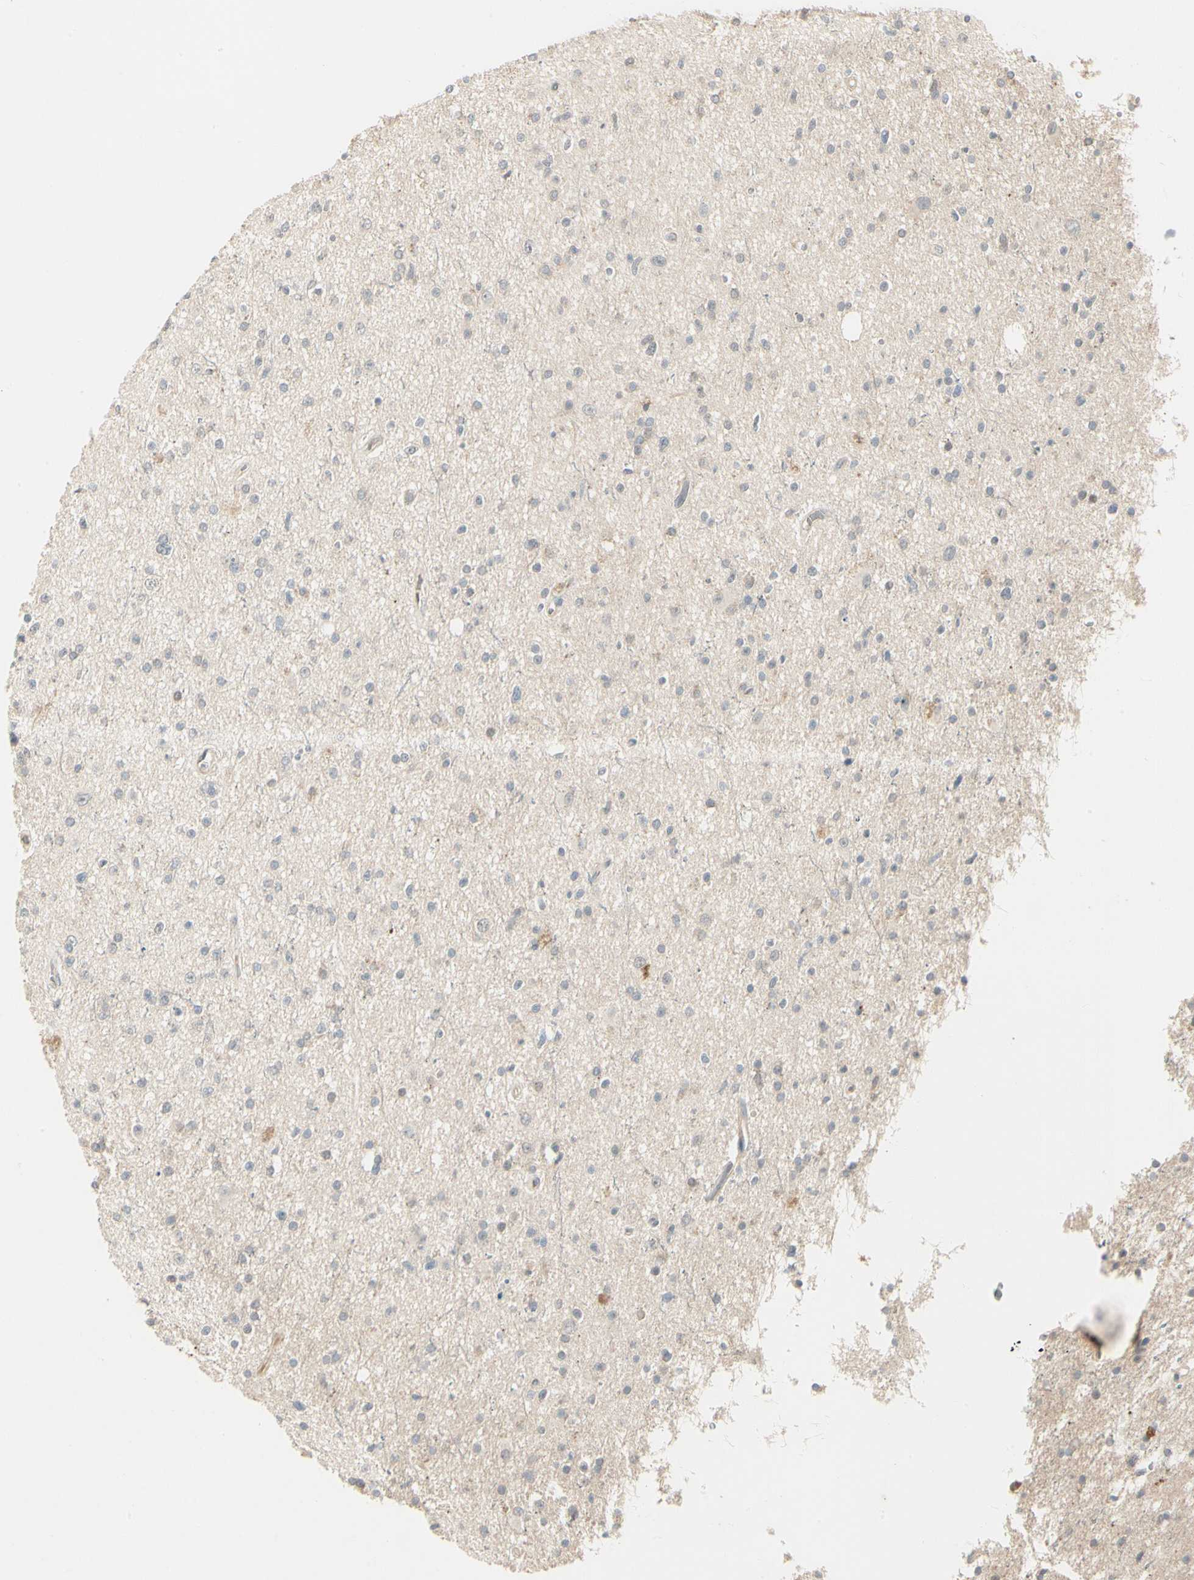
{"staining": {"intensity": "negative", "quantity": "none", "location": "none"}, "tissue": "glioma", "cell_type": "Tumor cells", "image_type": "cancer", "snomed": [{"axis": "morphology", "description": "Glioma, malignant, High grade"}, {"axis": "topography", "description": "Brain"}], "caption": "The immunohistochemistry (IHC) photomicrograph has no significant staining in tumor cells of malignant glioma (high-grade) tissue.", "gene": "SKIL", "patient": {"sex": "male", "age": 33}}